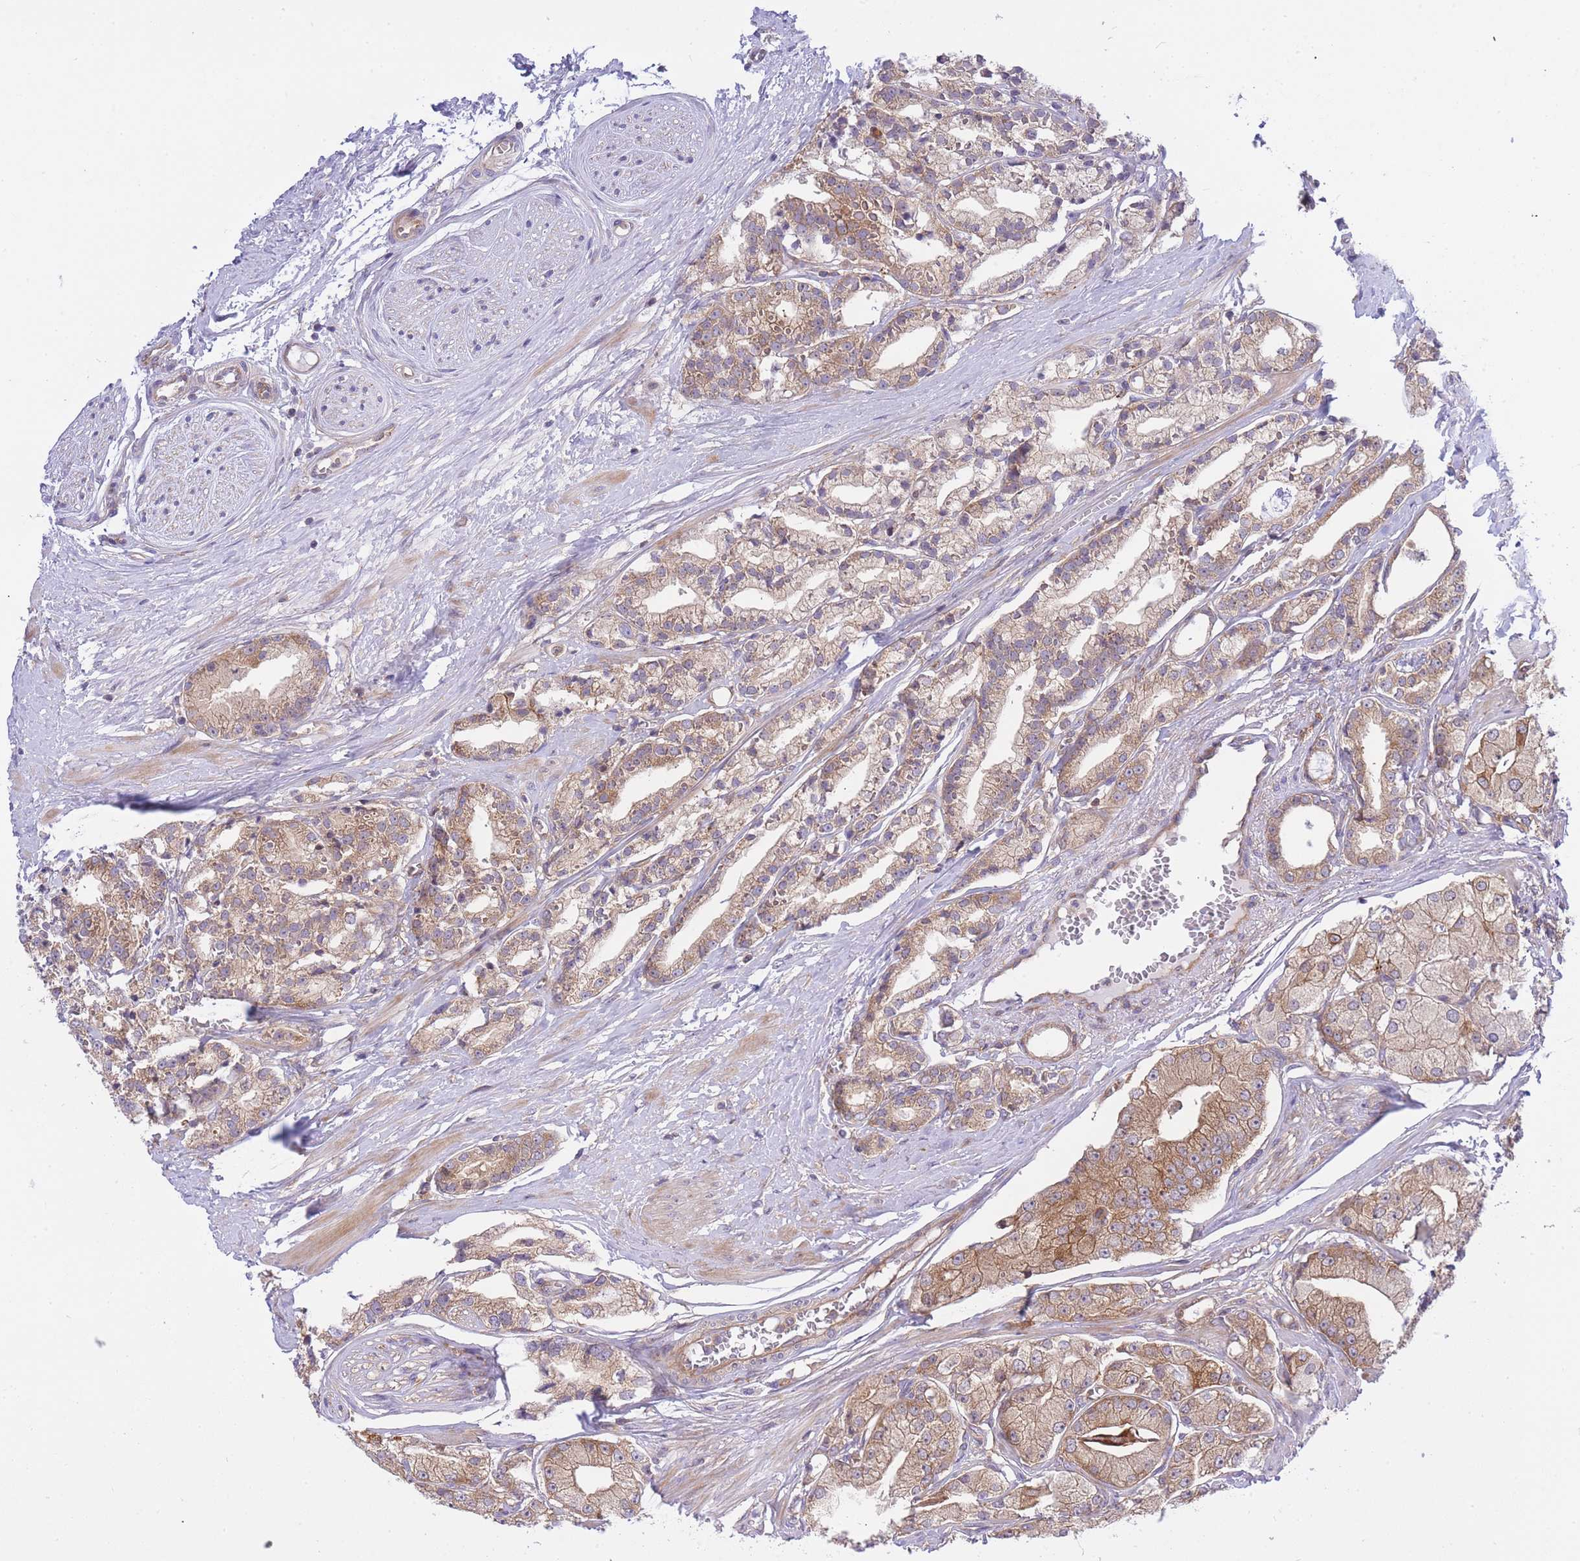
{"staining": {"intensity": "weak", "quantity": ">75%", "location": "cytoplasmic/membranous"}, "tissue": "prostate cancer", "cell_type": "Tumor cells", "image_type": "cancer", "snomed": [{"axis": "morphology", "description": "Adenocarcinoma, High grade"}, {"axis": "topography", "description": "Prostate"}], "caption": "Protein expression analysis of human prostate cancer (high-grade adenocarcinoma) reveals weak cytoplasmic/membranous positivity in about >75% of tumor cells.", "gene": "EIF2B2", "patient": {"sex": "male", "age": 71}}